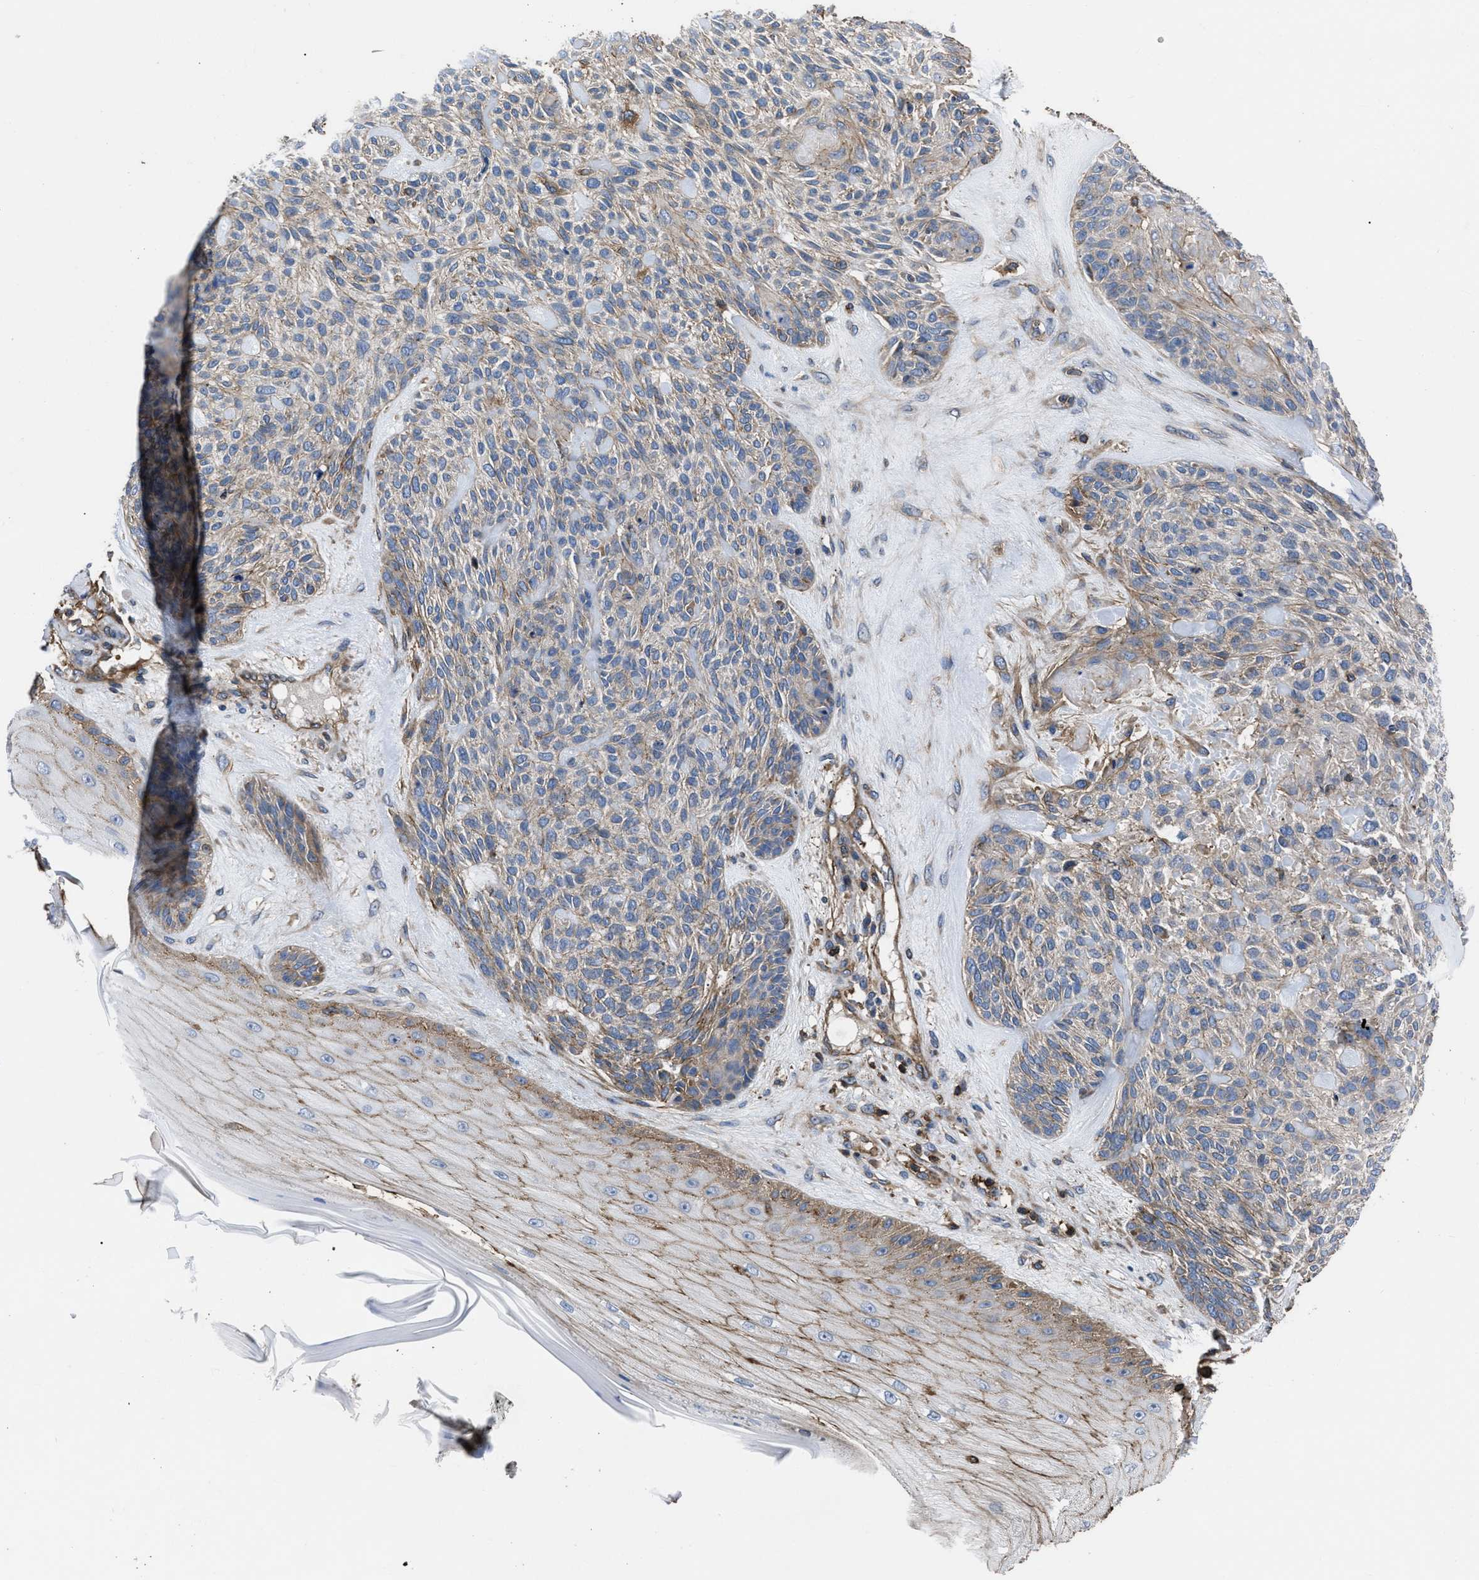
{"staining": {"intensity": "weak", "quantity": "<25%", "location": "cytoplasmic/membranous"}, "tissue": "skin cancer", "cell_type": "Tumor cells", "image_type": "cancer", "snomed": [{"axis": "morphology", "description": "Basal cell carcinoma"}, {"axis": "topography", "description": "Skin"}], "caption": "Immunohistochemistry photomicrograph of skin cancer stained for a protein (brown), which reveals no expression in tumor cells.", "gene": "SCUBE2", "patient": {"sex": "male", "age": 55}}